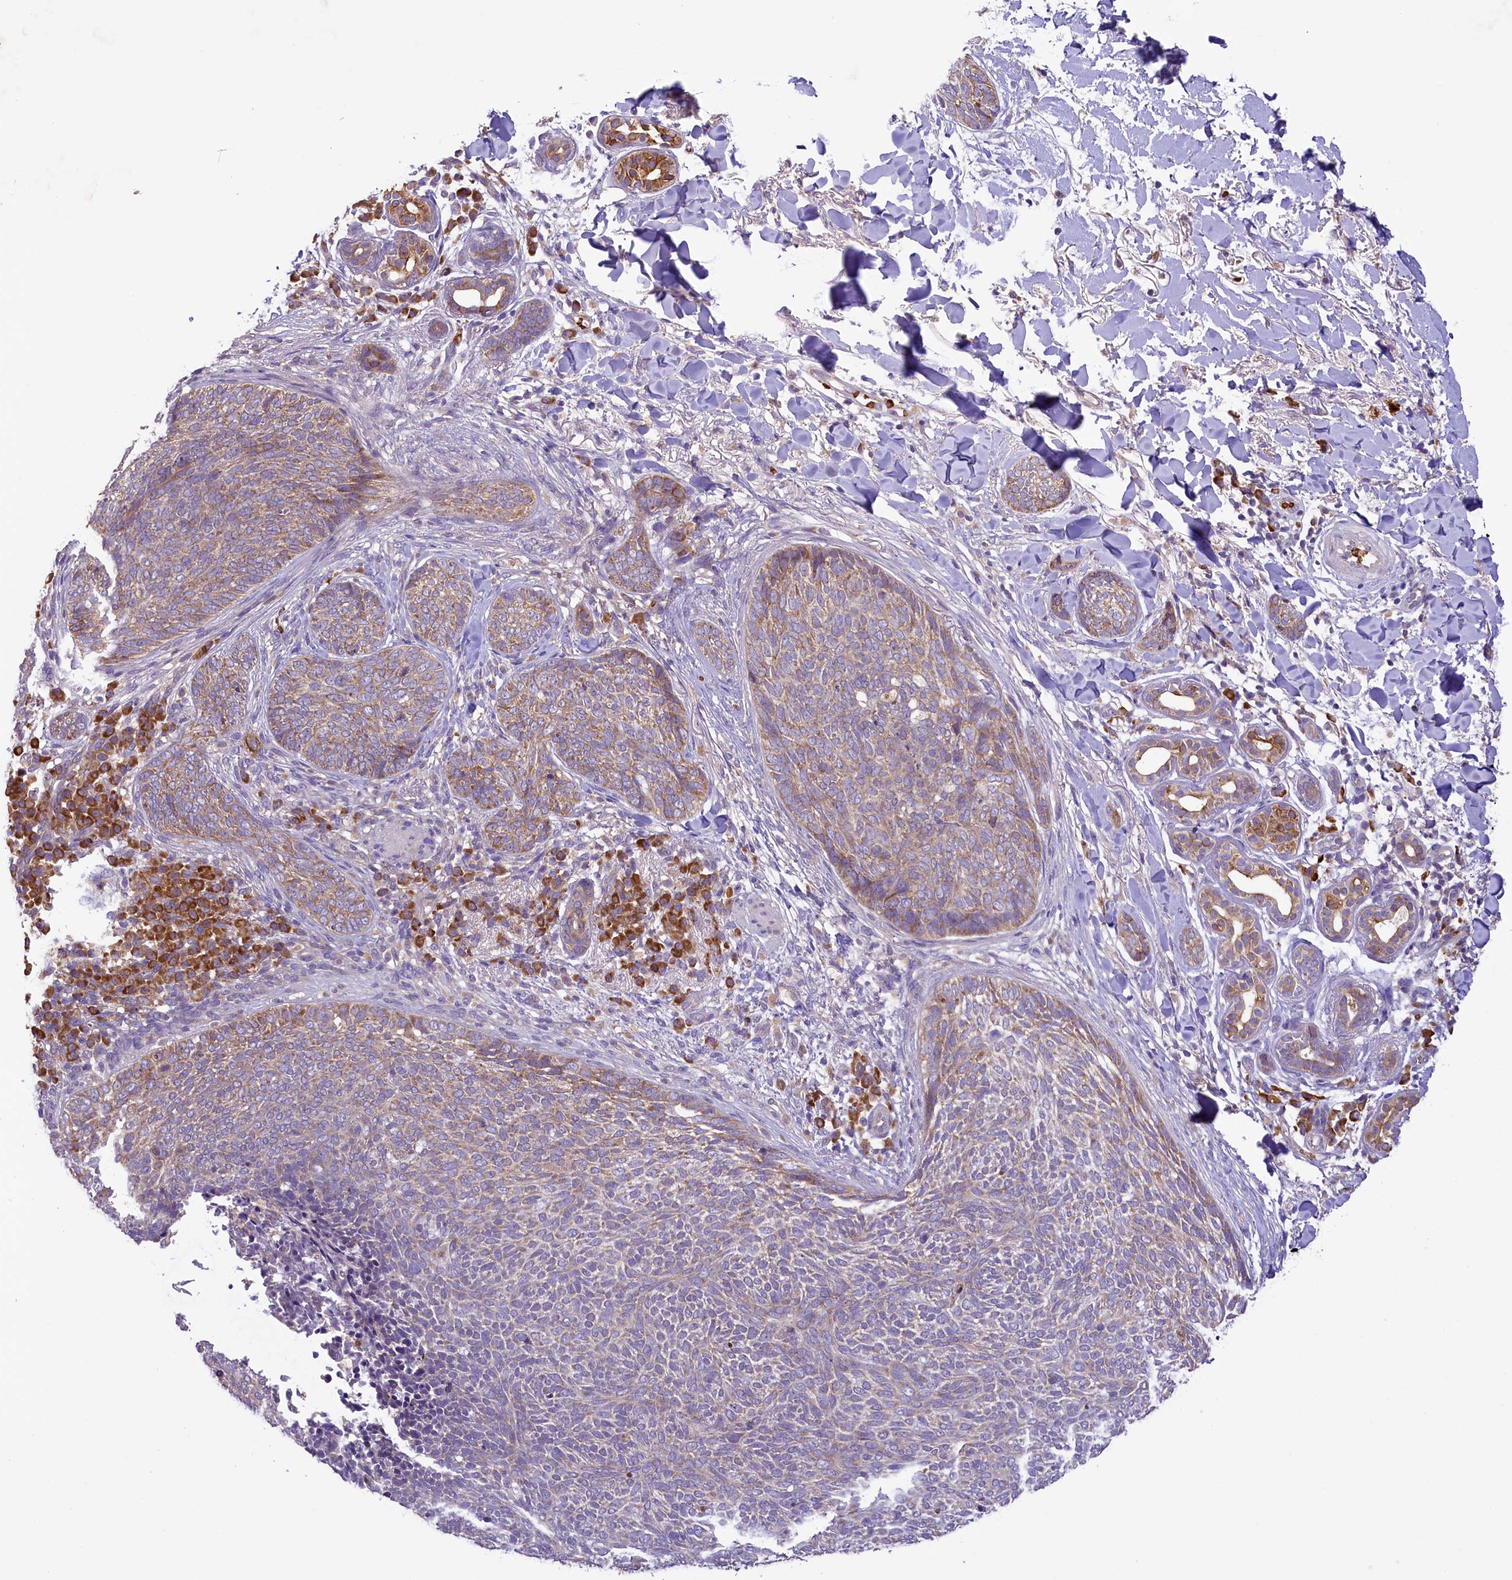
{"staining": {"intensity": "moderate", "quantity": "25%-75%", "location": "cytoplasmic/membranous"}, "tissue": "skin cancer", "cell_type": "Tumor cells", "image_type": "cancer", "snomed": [{"axis": "morphology", "description": "Basal cell carcinoma"}, {"axis": "topography", "description": "Skin"}], "caption": "A brown stain labels moderate cytoplasmic/membranous staining of a protein in skin basal cell carcinoma tumor cells.", "gene": "LARP4", "patient": {"sex": "male", "age": 85}}